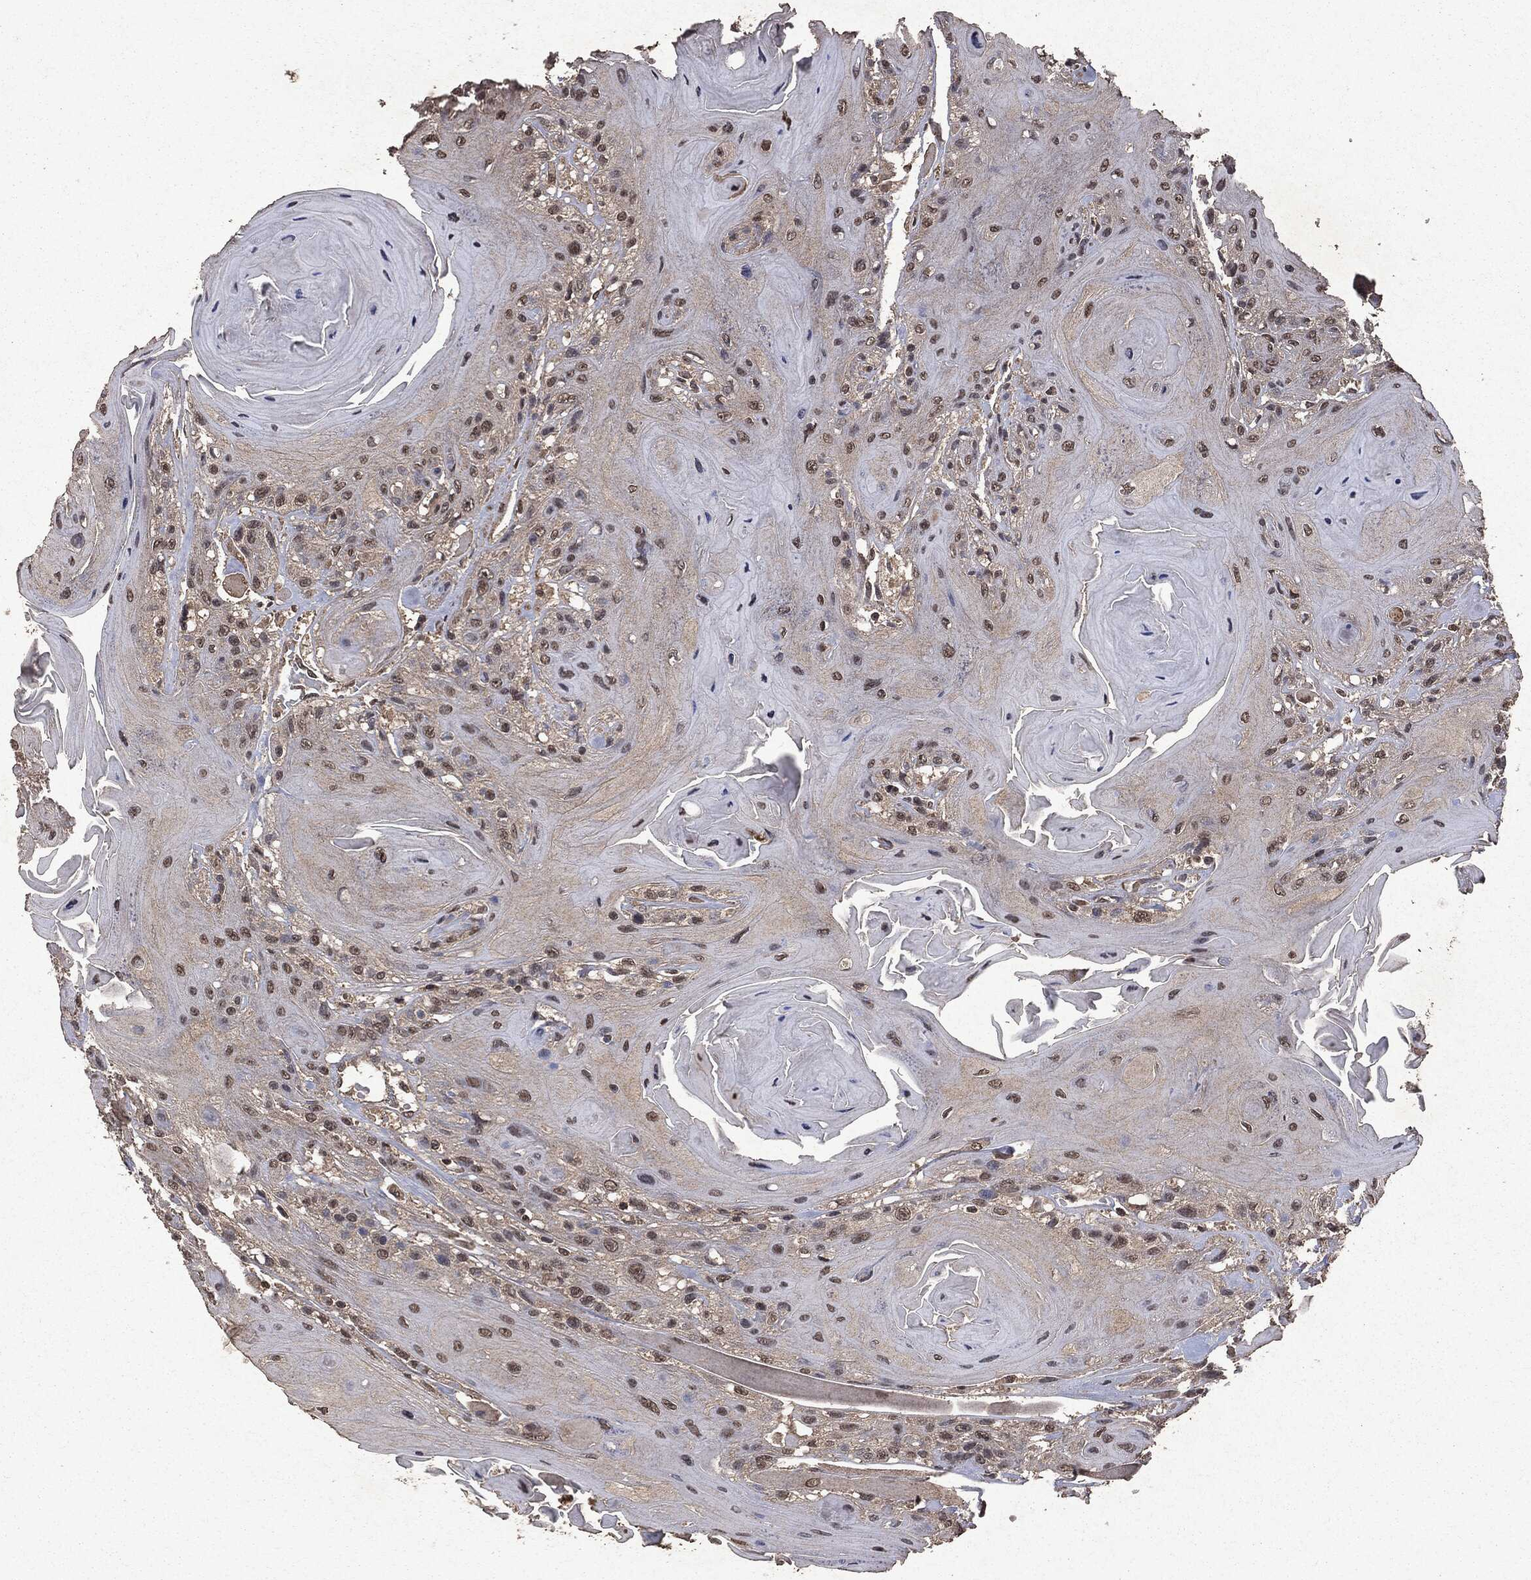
{"staining": {"intensity": "negative", "quantity": "none", "location": "none"}, "tissue": "head and neck cancer", "cell_type": "Tumor cells", "image_type": "cancer", "snomed": [{"axis": "morphology", "description": "Squamous cell carcinoma, NOS"}, {"axis": "topography", "description": "Head-Neck"}], "caption": "Immunohistochemistry (IHC) of head and neck cancer reveals no staining in tumor cells. The staining is performed using DAB (3,3'-diaminobenzidine) brown chromogen with nuclei counter-stained in using hematoxylin.", "gene": "PEBP1", "patient": {"sex": "female", "age": 59}}